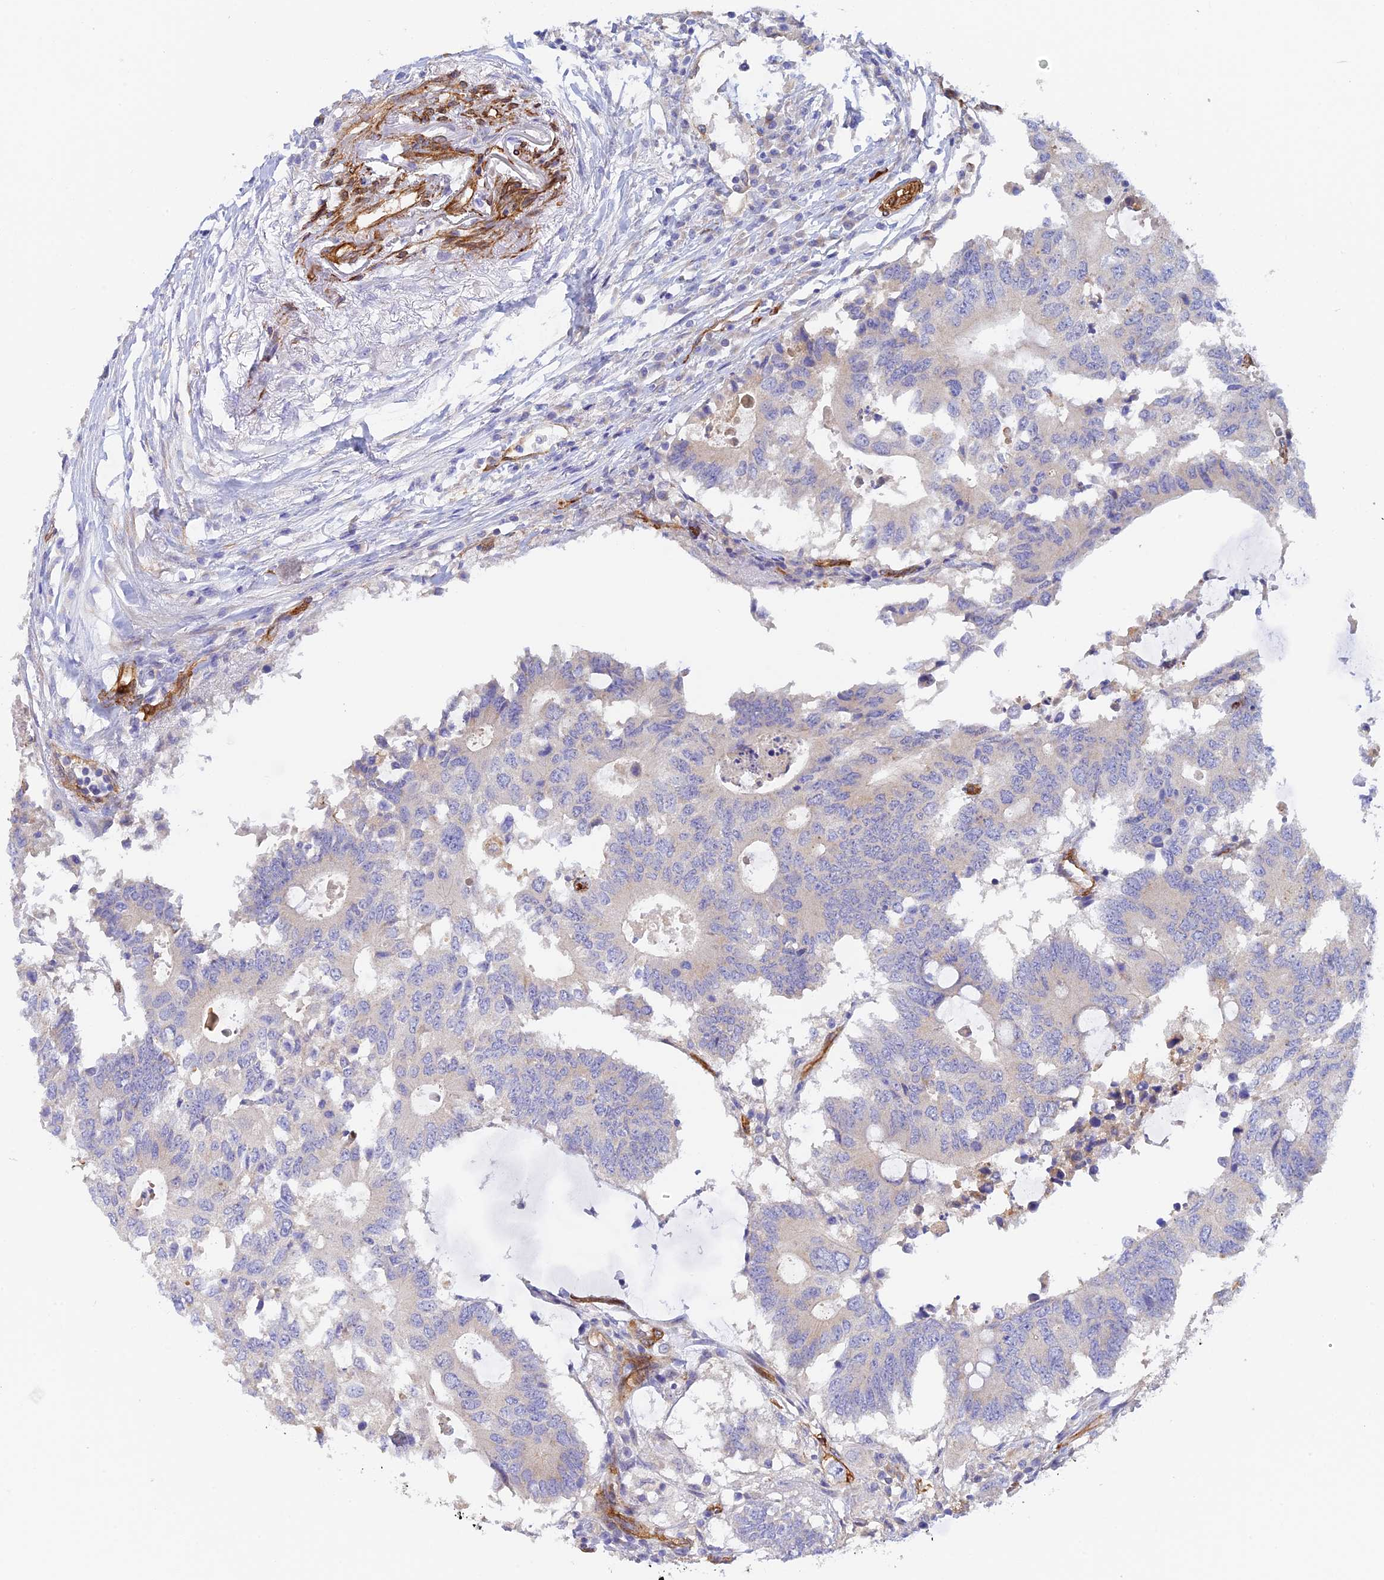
{"staining": {"intensity": "negative", "quantity": "none", "location": "none"}, "tissue": "colorectal cancer", "cell_type": "Tumor cells", "image_type": "cancer", "snomed": [{"axis": "morphology", "description": "Adenocarcinoma, NOS"}, {"axis": "topography", "description": "Colon"}], "caption": "Immunohistochemistry histopathology image of neoplastic tissue: colorectal cancer (adenocarcinoma) stained with DAB (3,3'-diaminobenzidine) displays no significant protein expression in tumor cells.", "gene": "MYO9A", "patient": {"sex": "male", "age": 71}}